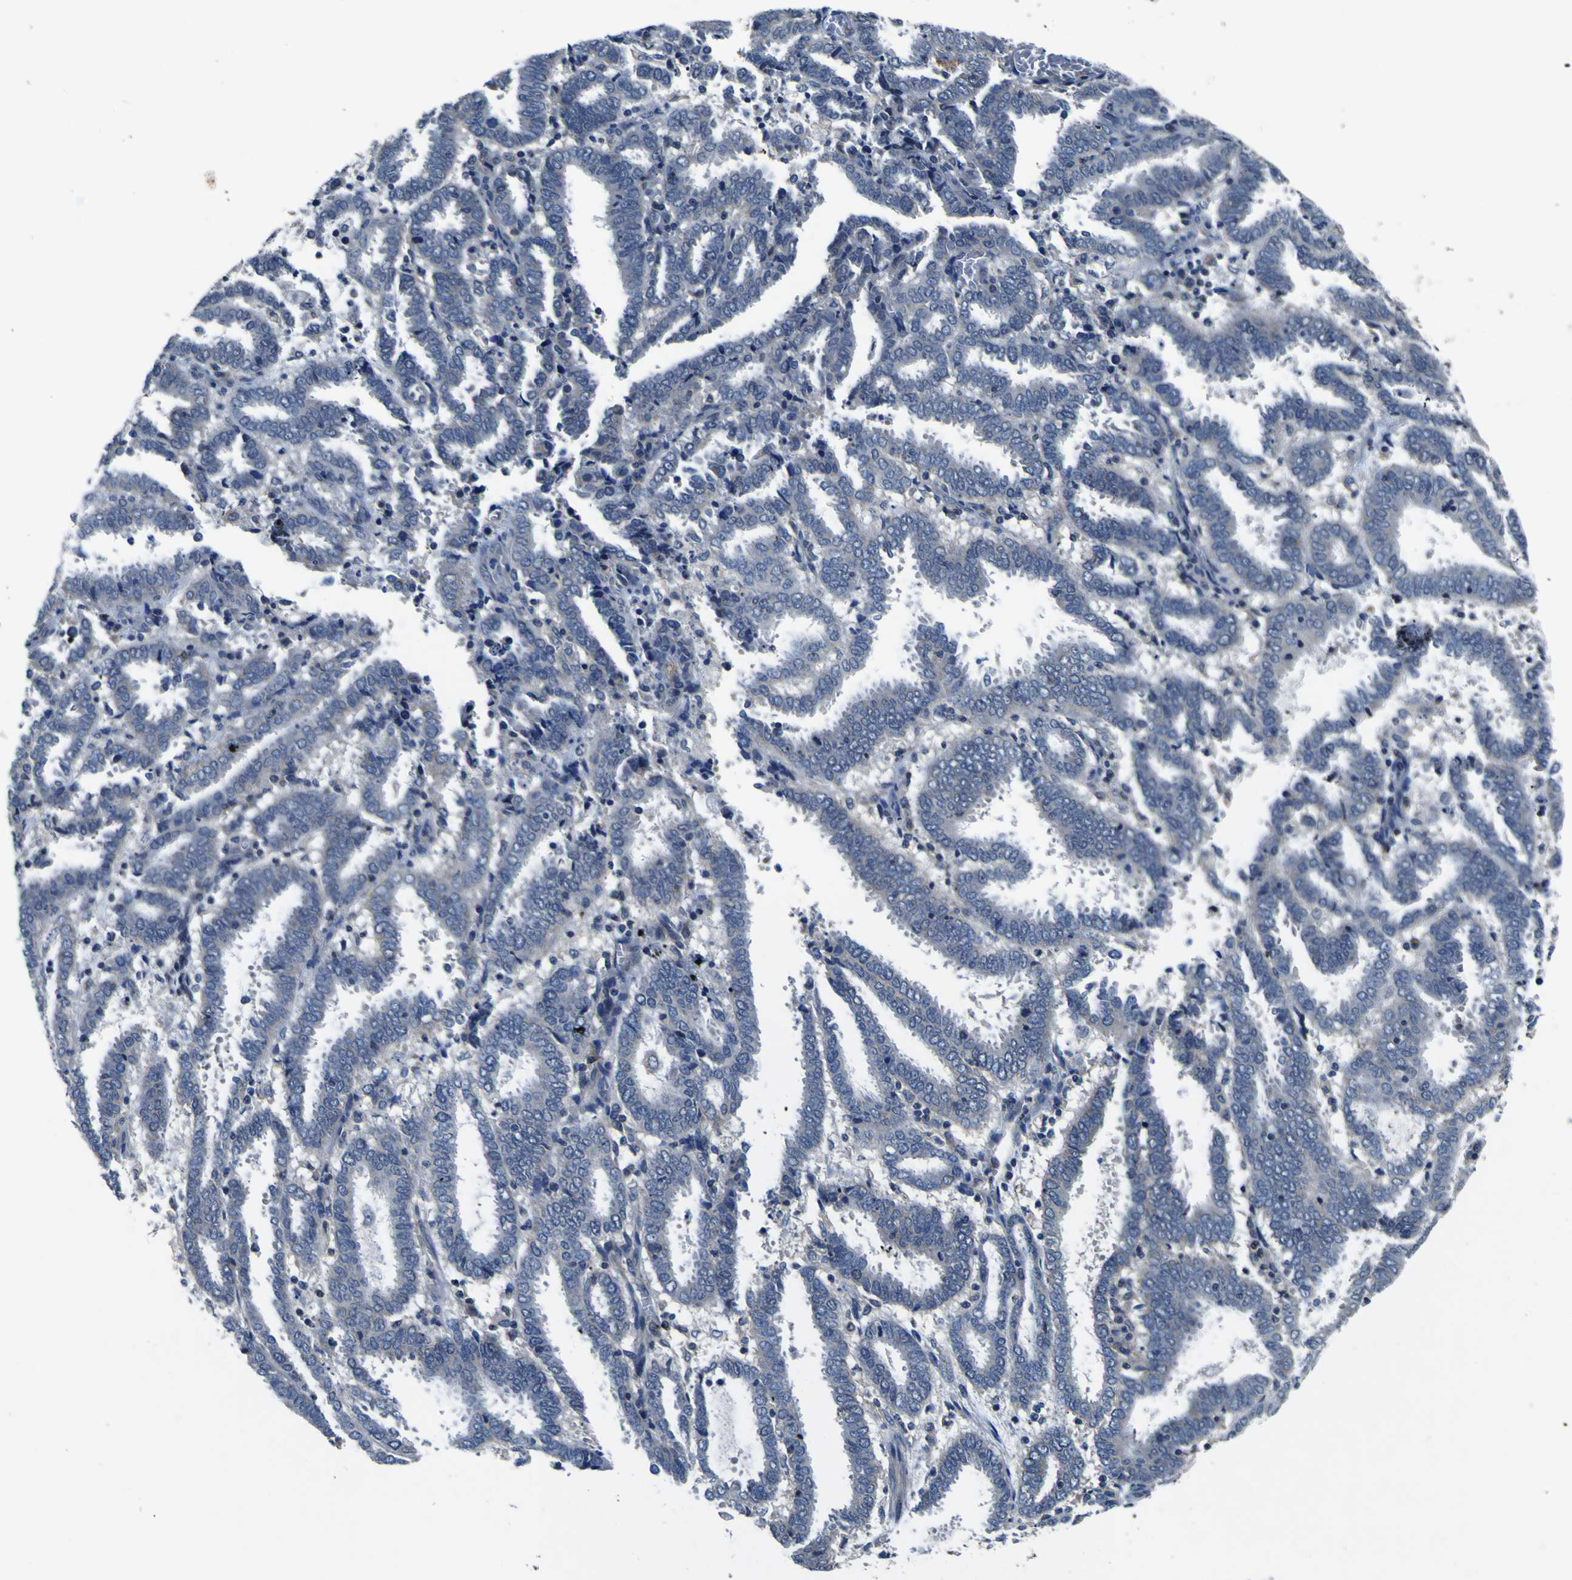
{"staining": {"intensity": "negative", "quantity": "none", "location": "none"}, "tissue": "endometrial cancer", "cell_type": "Tumor cells", "image_type": "cancer", "snomed": [{"axis": "morphology", "description": "Adenocarcinoma, NOS"}, {"axis": "topography", "description": "Uterus"}], "caption": "High magnification brightfield microscopy of adenocarcinoma (endometrial) stained with DAB (3,3'-diaminobenzidine) (brown) and counterstained with hematoxylin (blue): tumor cells show no significant positivity.", "gene": "EPHB4", "patient": {"sex": "female", "age": 83}}